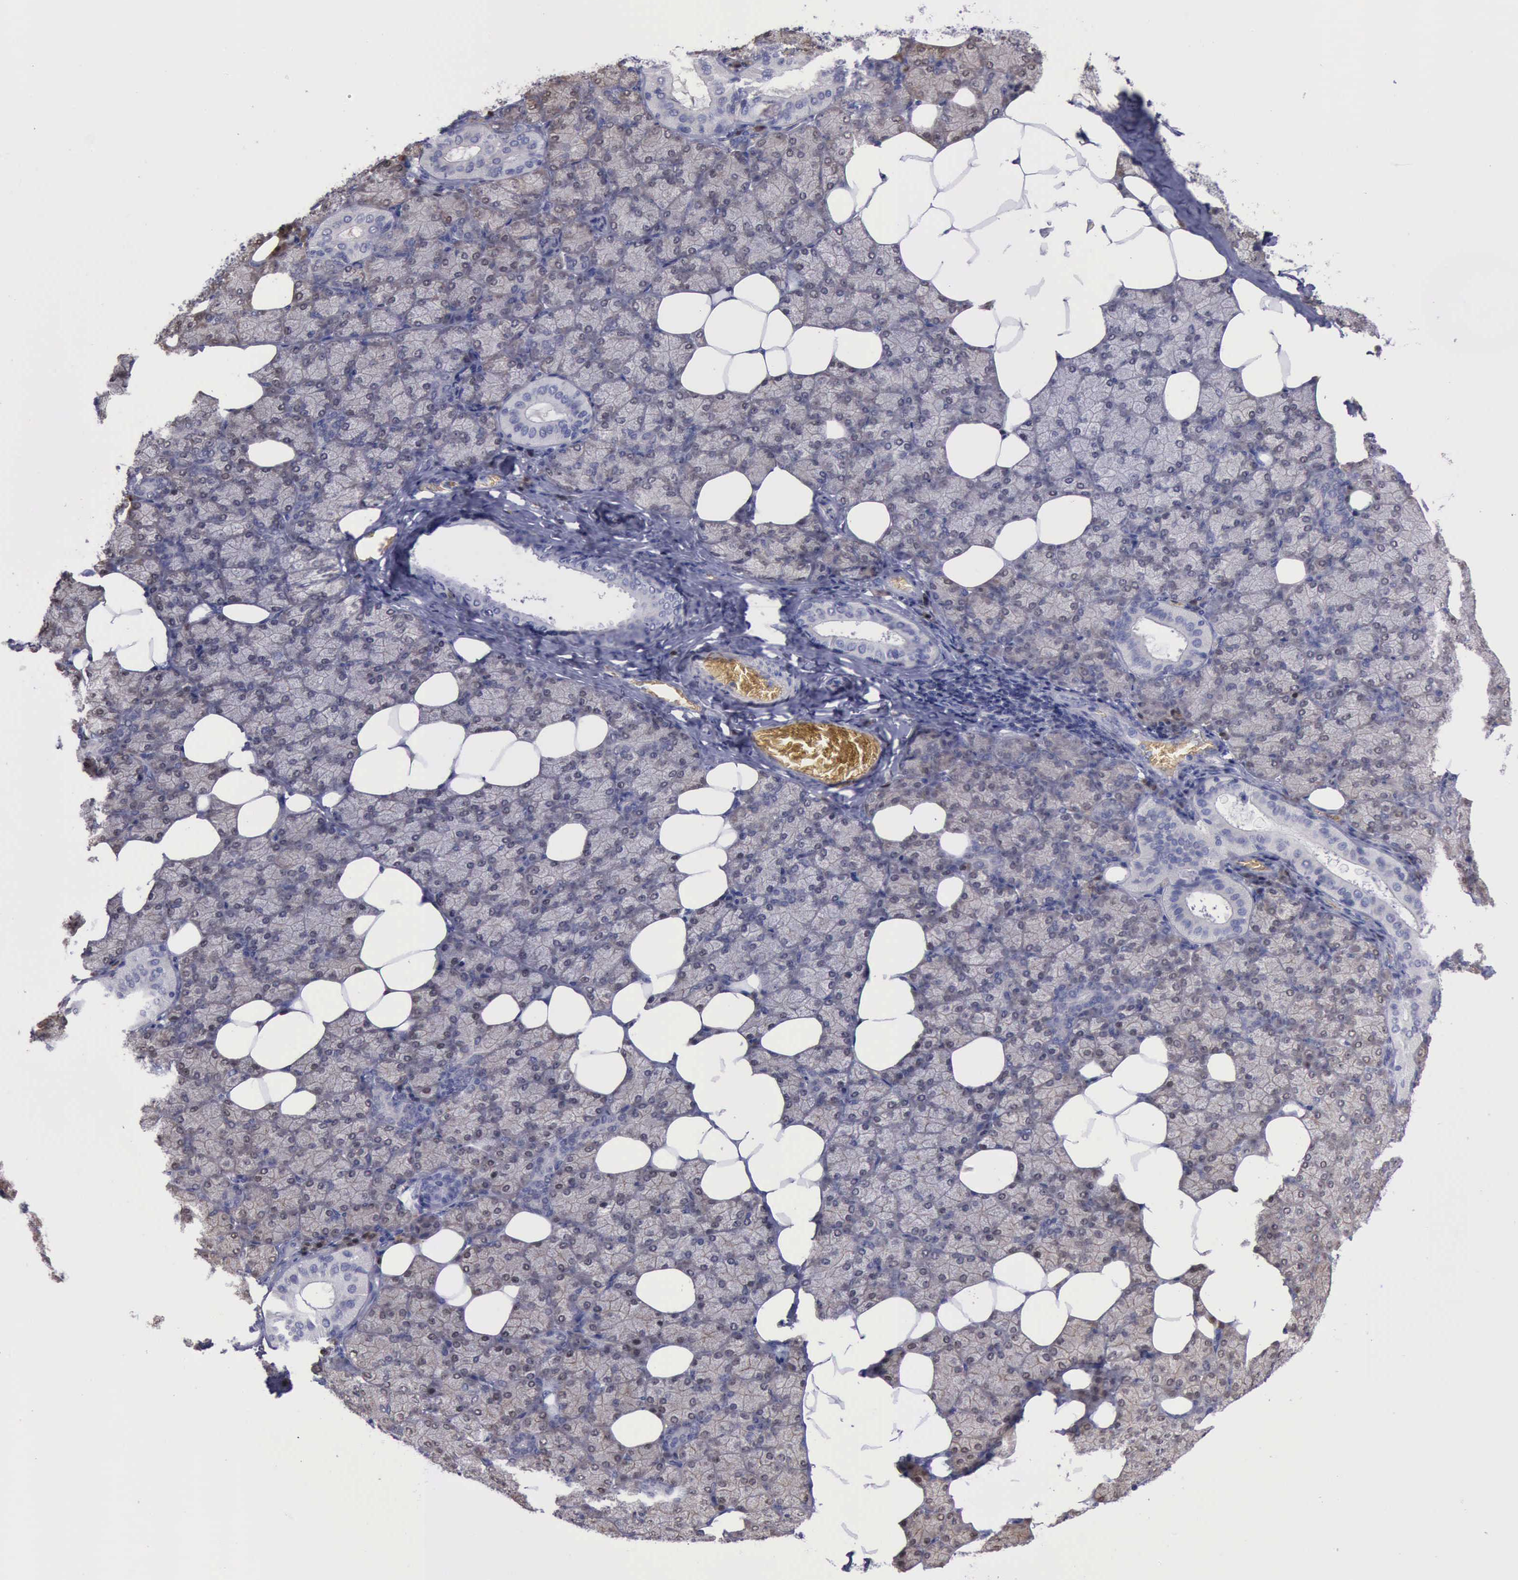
{"staining": {"intensity": "weak", "quantity": "25%-75%", "location": "cytoplasmic/membranous,nuclear"}, "tissue": "salivary gland", "cell_type": "Glandular cells", "image_type": "normal", "snomed": [{"axis": "morphology", "description": "Normal tissue, NOS"}, {"axis": "topography", "description": "Lymph node"}, {"axis": "topography", "description": "Salivary gland"}], "caption": "Weak cytoplasmic/membranous,nuclear staining is present in approximately 25%-75% of glandular cells in benign salivary gland.", "gene": "CEP128", "patient": {"sex": "male", "age": 8}}